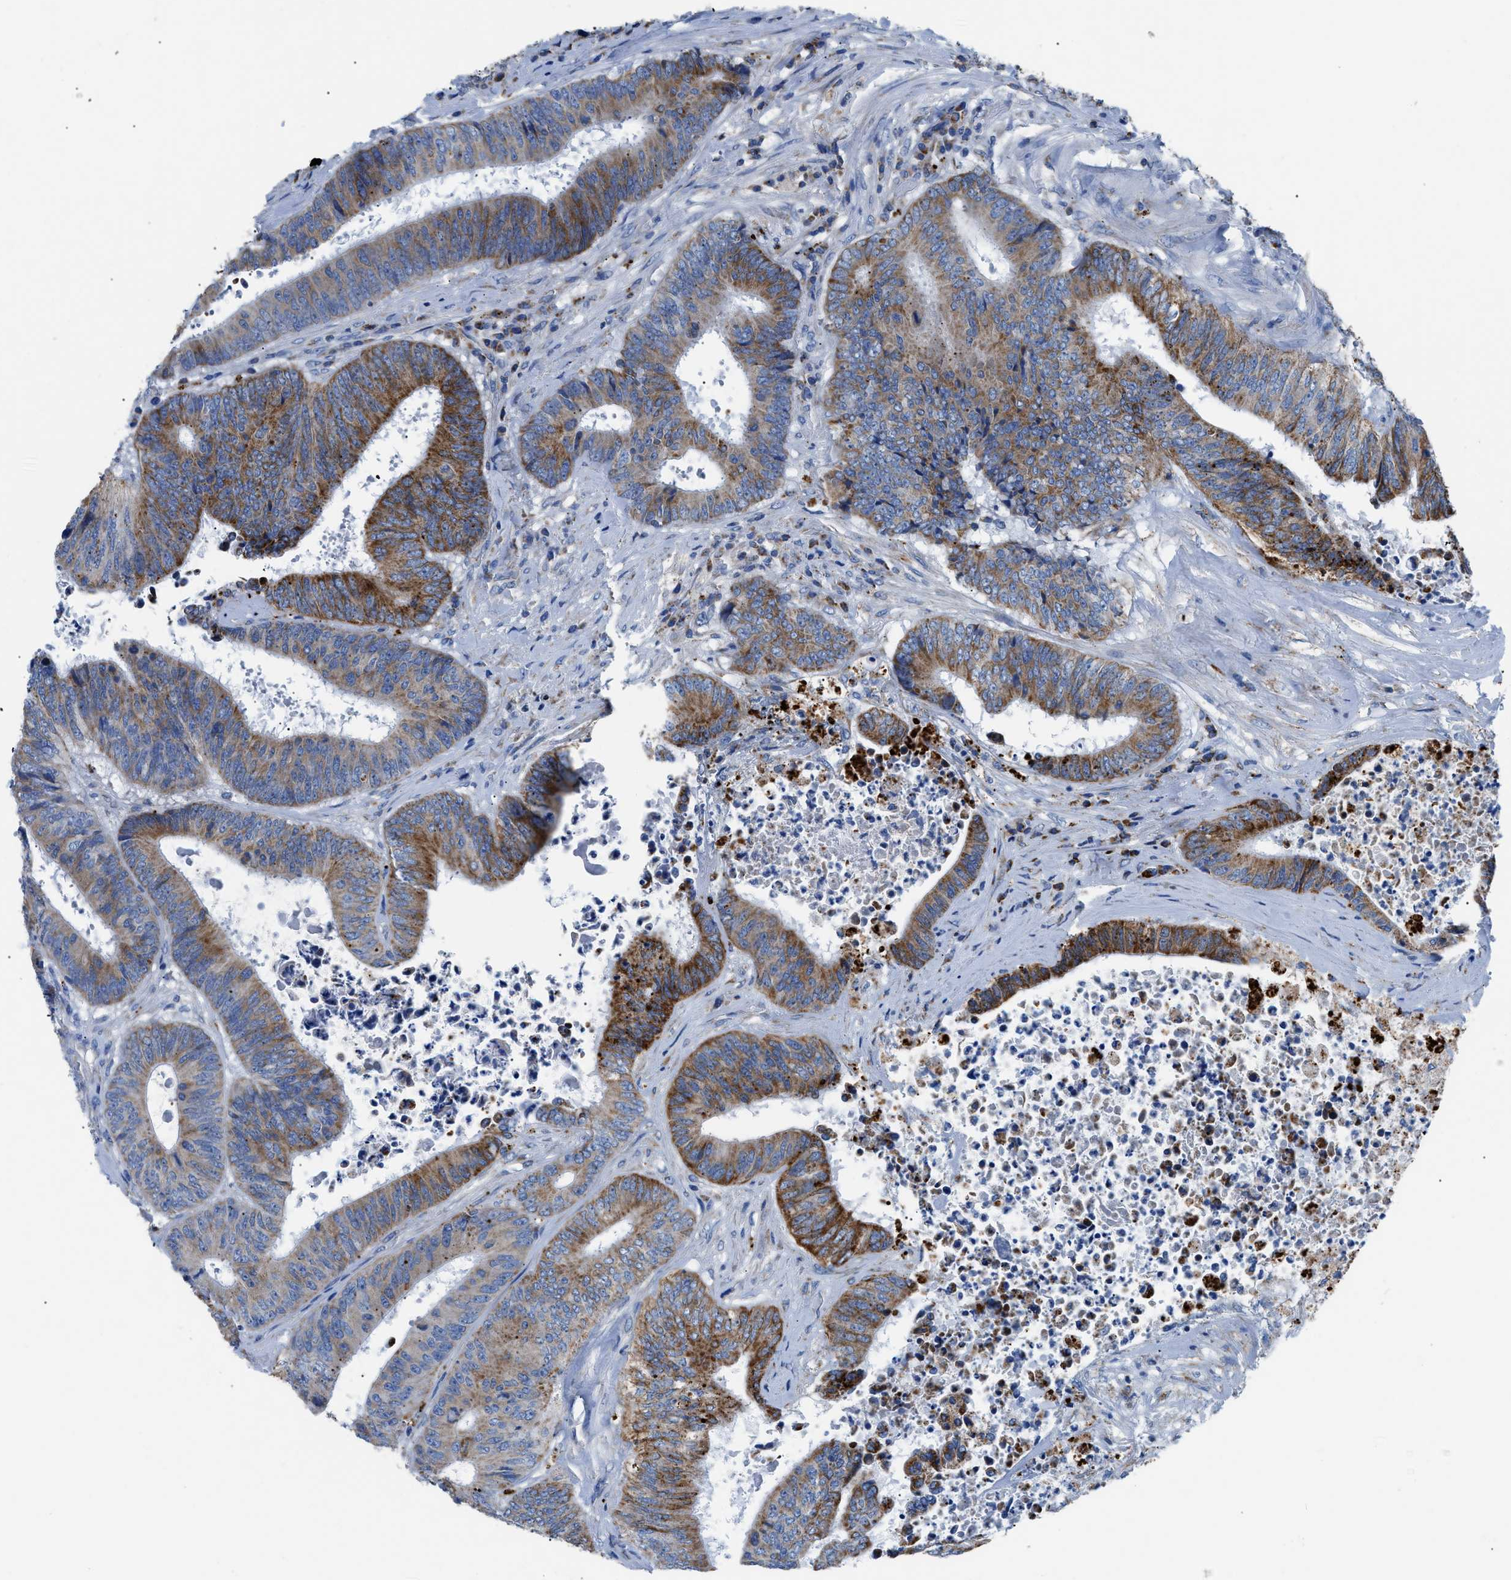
{"staining": {"intensity": "strong", "quantity": ">75%", "location": "cytoplasmic/membranous"}, "tissue": "colorectal cancer", "cell_type": "Tumor cells", "image_type": "cancer", "snomed": [{"axis": "morphology", "description": "Adenocarcinoma, NOS"}, {"axis": "topography", "description": "Rectum"}], "caption": "Colorectal adenocarcinoma stained with immunohistochemistry displays strong cytoplasmic/membranous staining in approximately >75% of tumor cells. (DAB (3,3'-diaminobenzidine) = brown stain, brightfield microscopy at high magnification).", "gene": "ZDHHC3", "patient": {"sex": "male", "age": 72}}